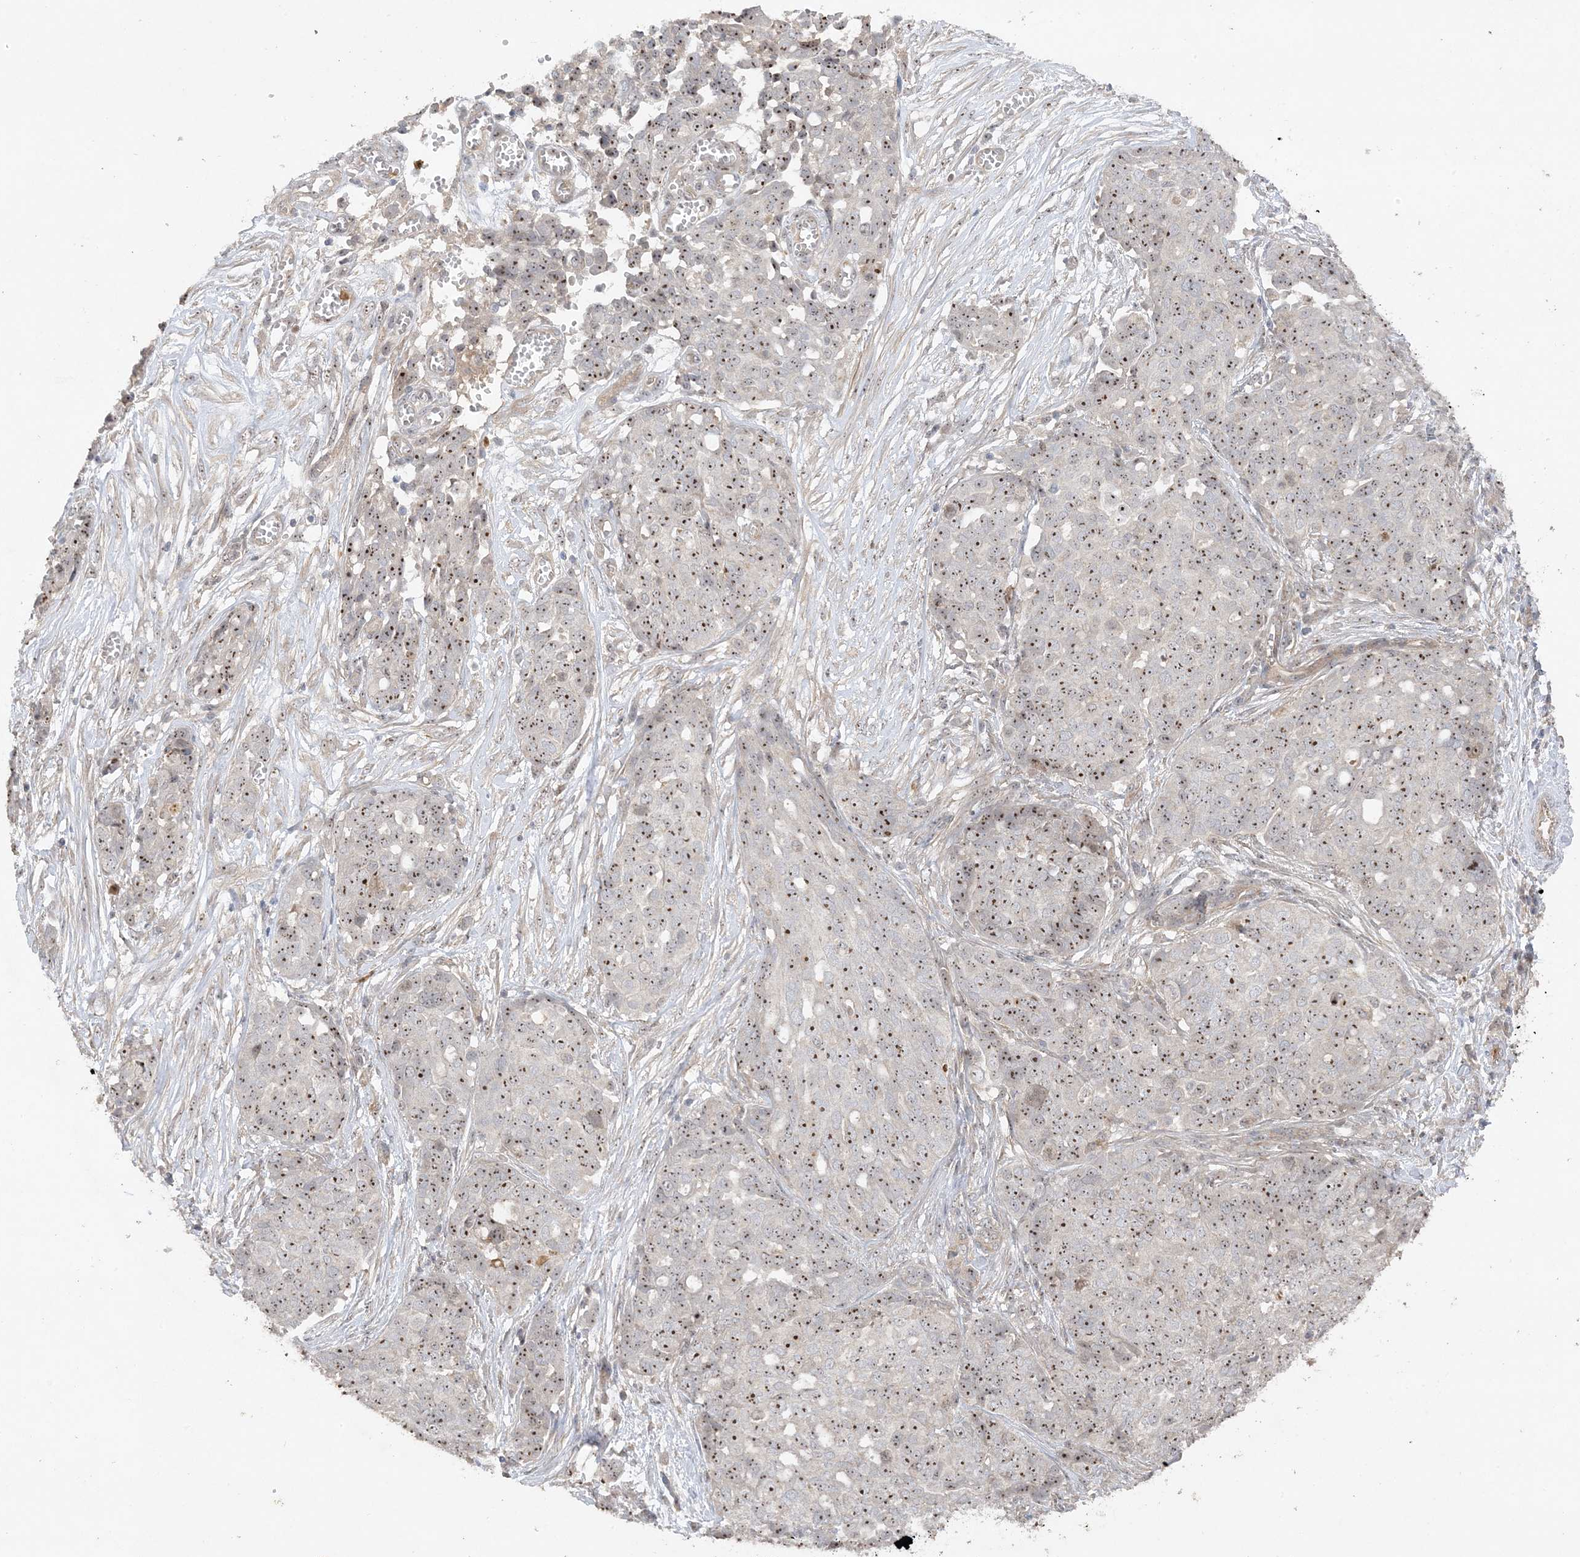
{"staining": {"intensity": "moderate", "quantity": ">75%", "location": "nuclear"}, "tissue": "ovarian cancer", "cell_type": "Tumor cells", "image_type": "cancer", "snomed": [{"axis": "morphology", "description": "Cystadenocarcinoma, serous, NOS"}, {"axis": "topography", "description": "Soft tissue"}, {"axis": "topography", "description": "Ovary"}], "caption": "Ovarian cancer tissue exhibits moderate nuclear staining in about >75% of tumor cells, visualized by immunohistochemistry. Using DAB (3,3'-diaminobenzidine) (brown) and hematoxylin (blue) stains, captured at high magnification using brightfield microscopy.", "gene": "DDX18", "patient": {"sex": "female", "age": 57}}